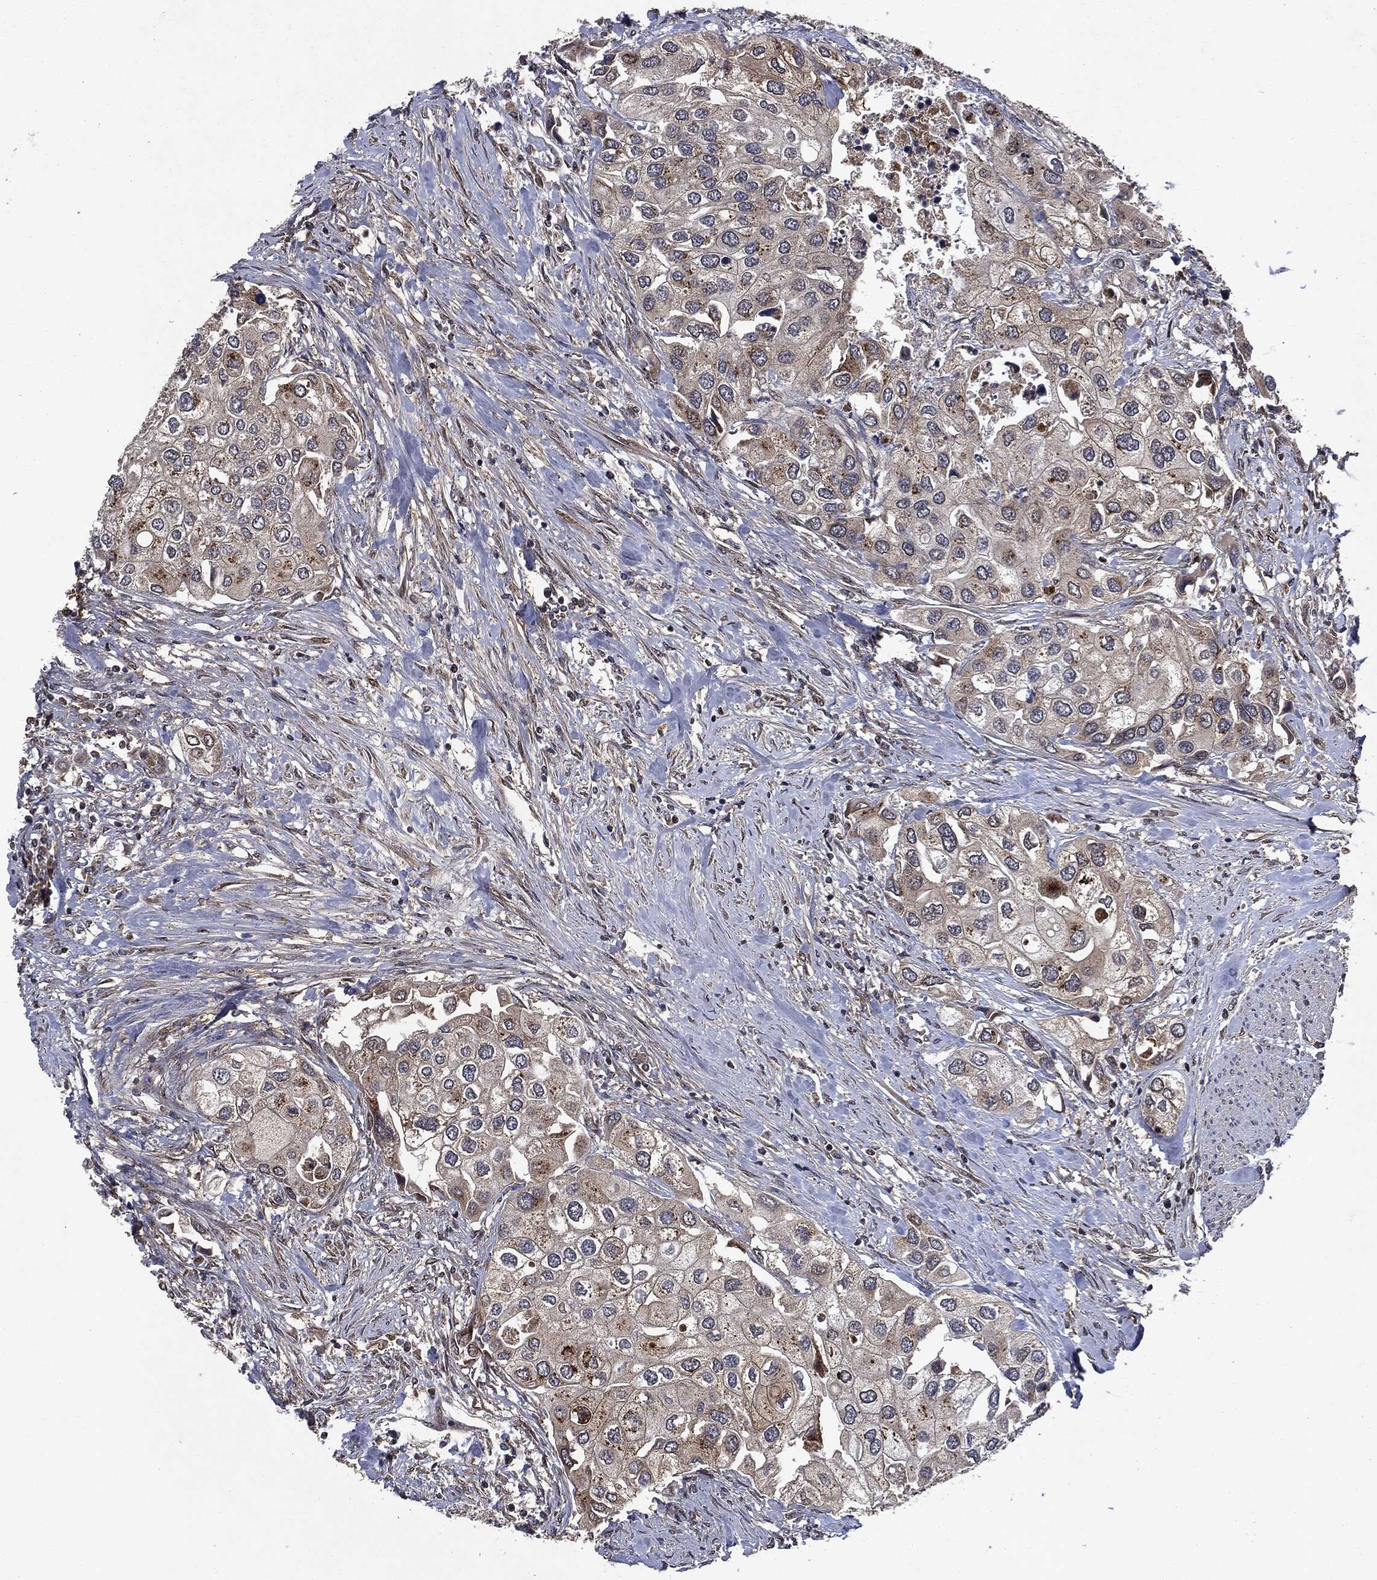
{"staining": {"intensity": "strong", "quantity": "<25%", "location": "cytoplasmic/membranous"}, "tissue": "urothelial cancer", "cell_type": "Tumor cells", "image_type": "cancer", "snomed": [{"axis": "morphology", "description": "Urothelial carcinoma, High grade"}, {"axis": "topography", "description": "Urinary bladder"}], "caption": "Urothelial cancer tissue displays strong cytoplasmic/membranous staining in approximately <25% of tumor cells, visualized by immunohistochemistry.", "gene": "PLPPR2", "patient": {"sex": "male", "age": 64}}